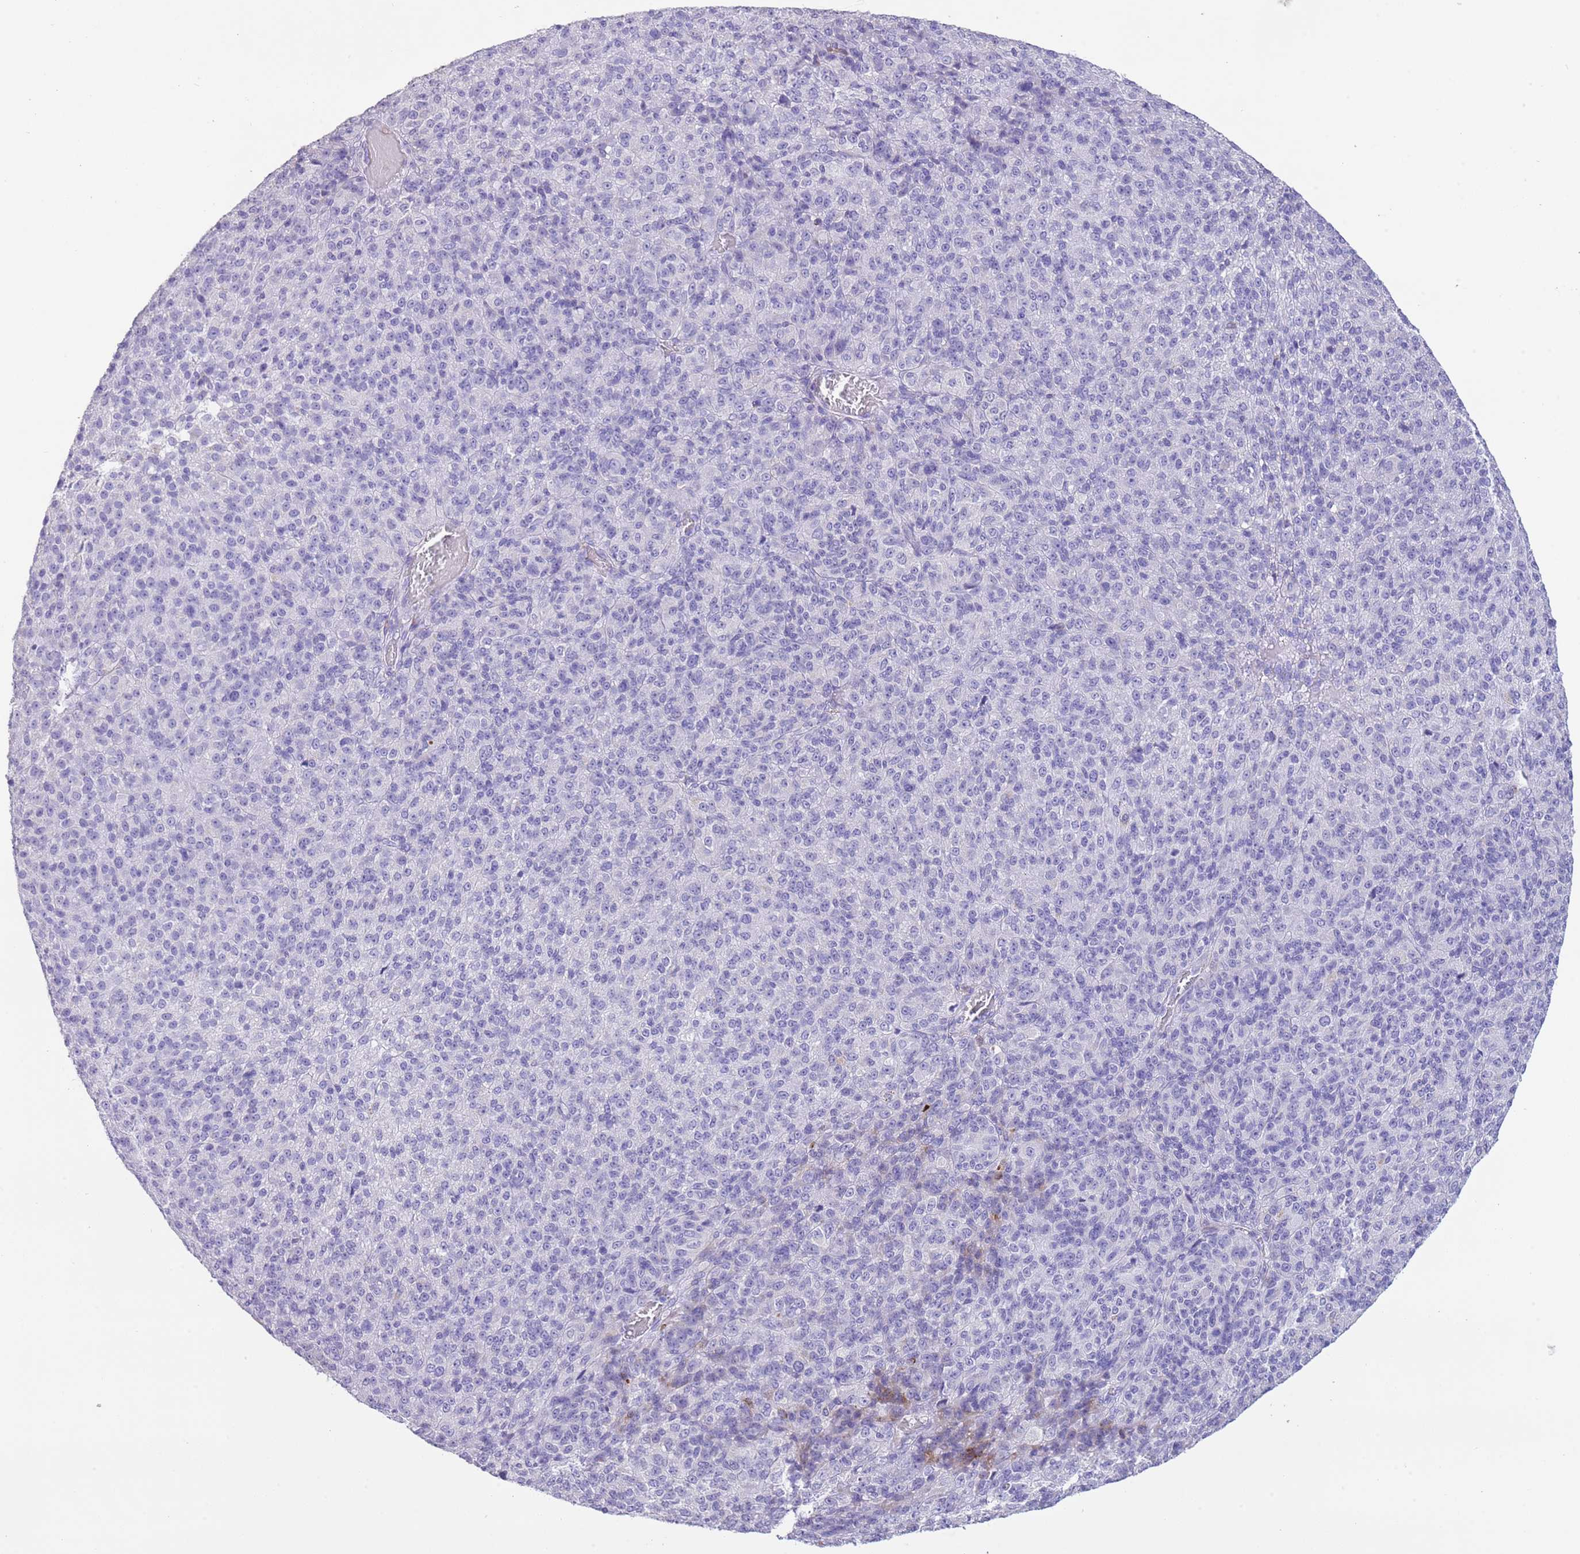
{"staining": {"intensity": "negative", "quantity": "none", "location": "none"}, "tissue": "melanoma", "cell_type": "Tumor cells", "image_type": "cancer", "snomed": [{"axis": "morphology", "description": "Malignant melanoma, Metastatic site"}, {"axis": "topography", "description": "Brain"}], "caption": "Immunohistochemical staining of melanoma shows no significant staining in tumor cells. (DAB IHC with hematoxylin counter stain).", "gene": "OR2Z1", "patient": {"sex": "female", "age": 56}}